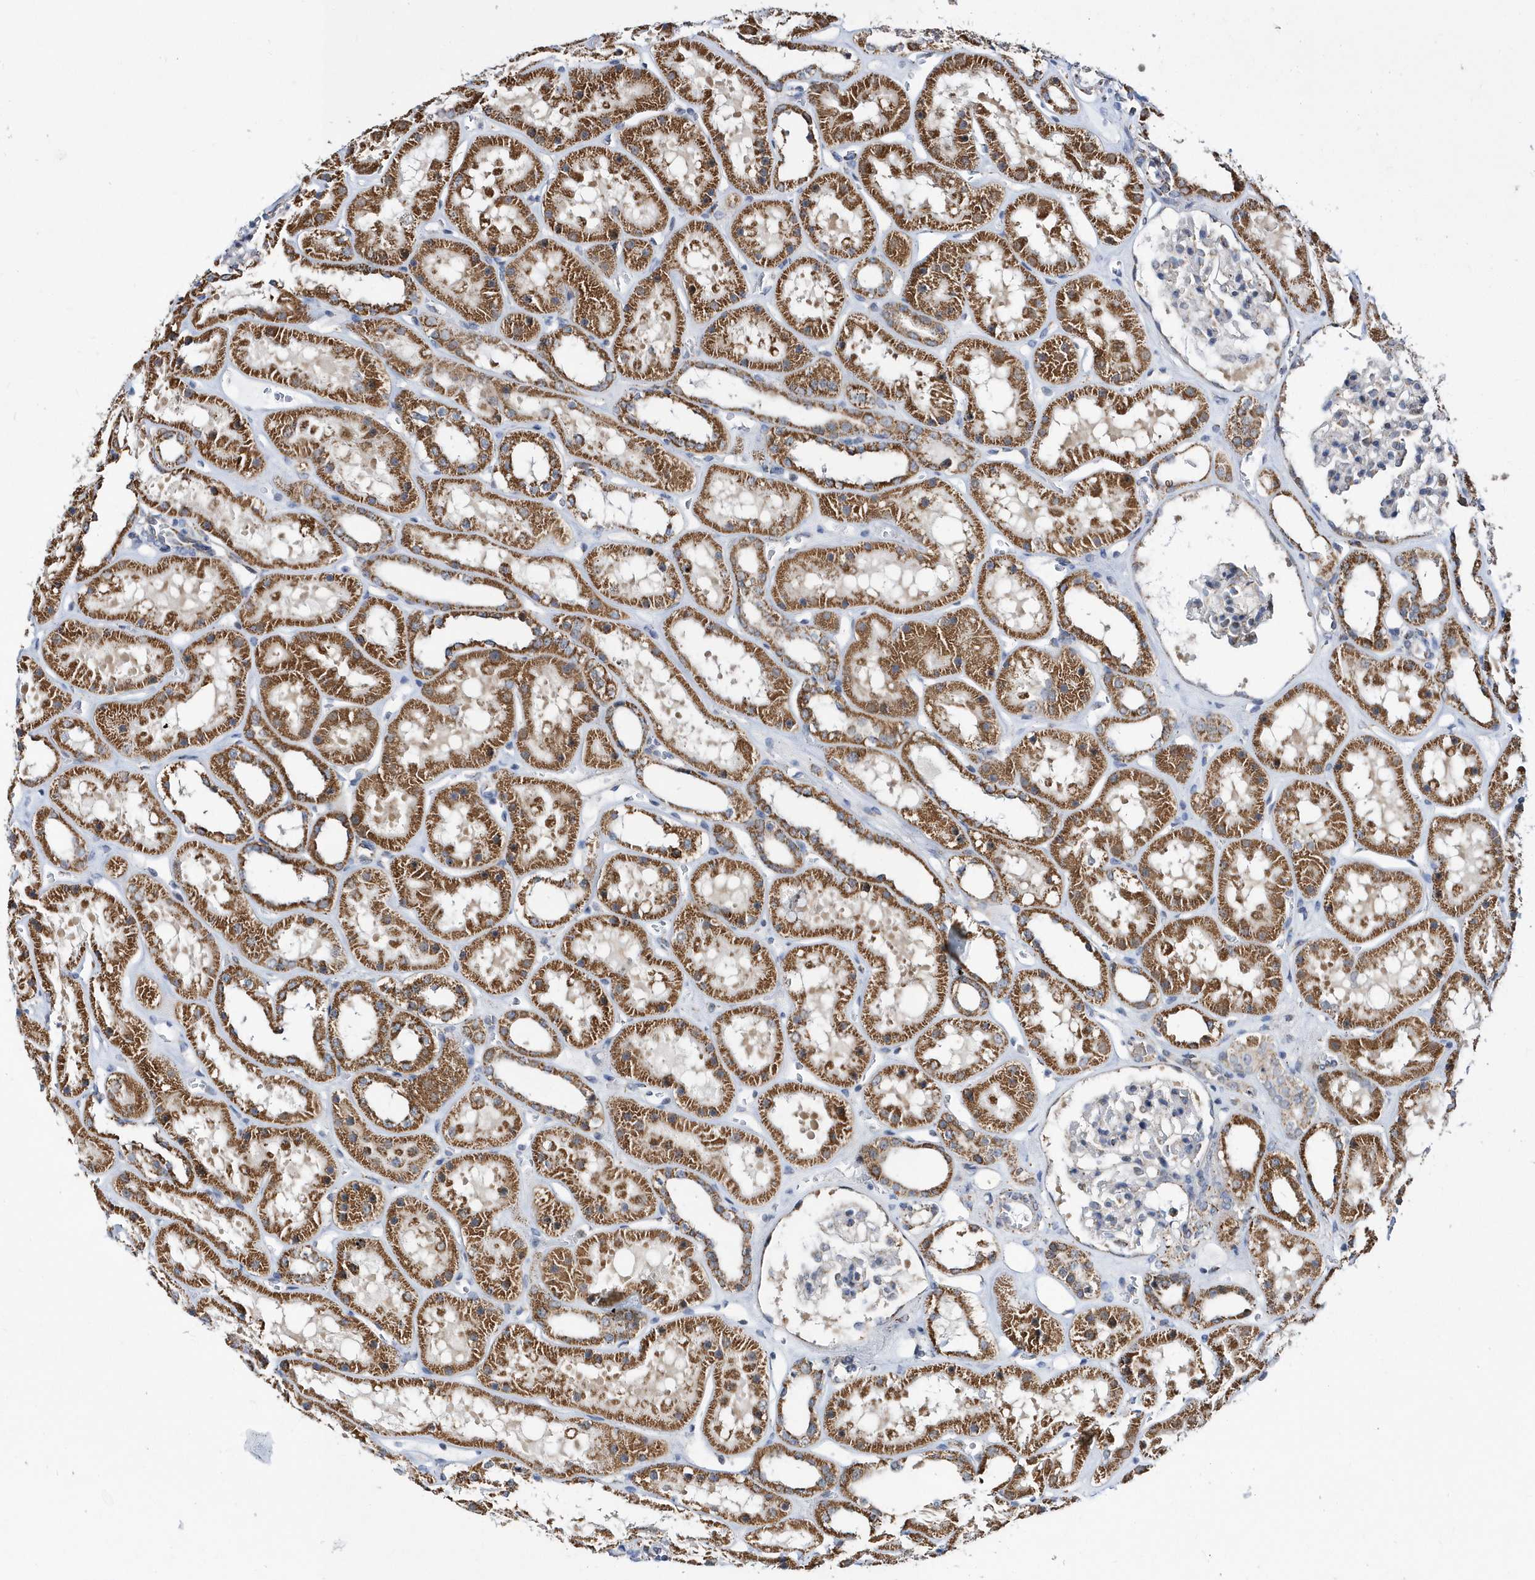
{"staining": {"intensity": "negative", "quantity": "none", "location": "none"}, "tissue": "kidney", "cell_type": "Cells in glomeruli", "image_type": "normal", "snomed": [{"axis": "morphology", "description": "Normal tissue, NOS"}, {"axis": "topography", "description": "Kidney"}], "caption": "IHC histopathology image of normal kidney: human kidney stained with DAB displays no significant protein staining in cells in glomeruli.", "gene": "SPATA5", "patient": {"sex": "female", "age": 41}}